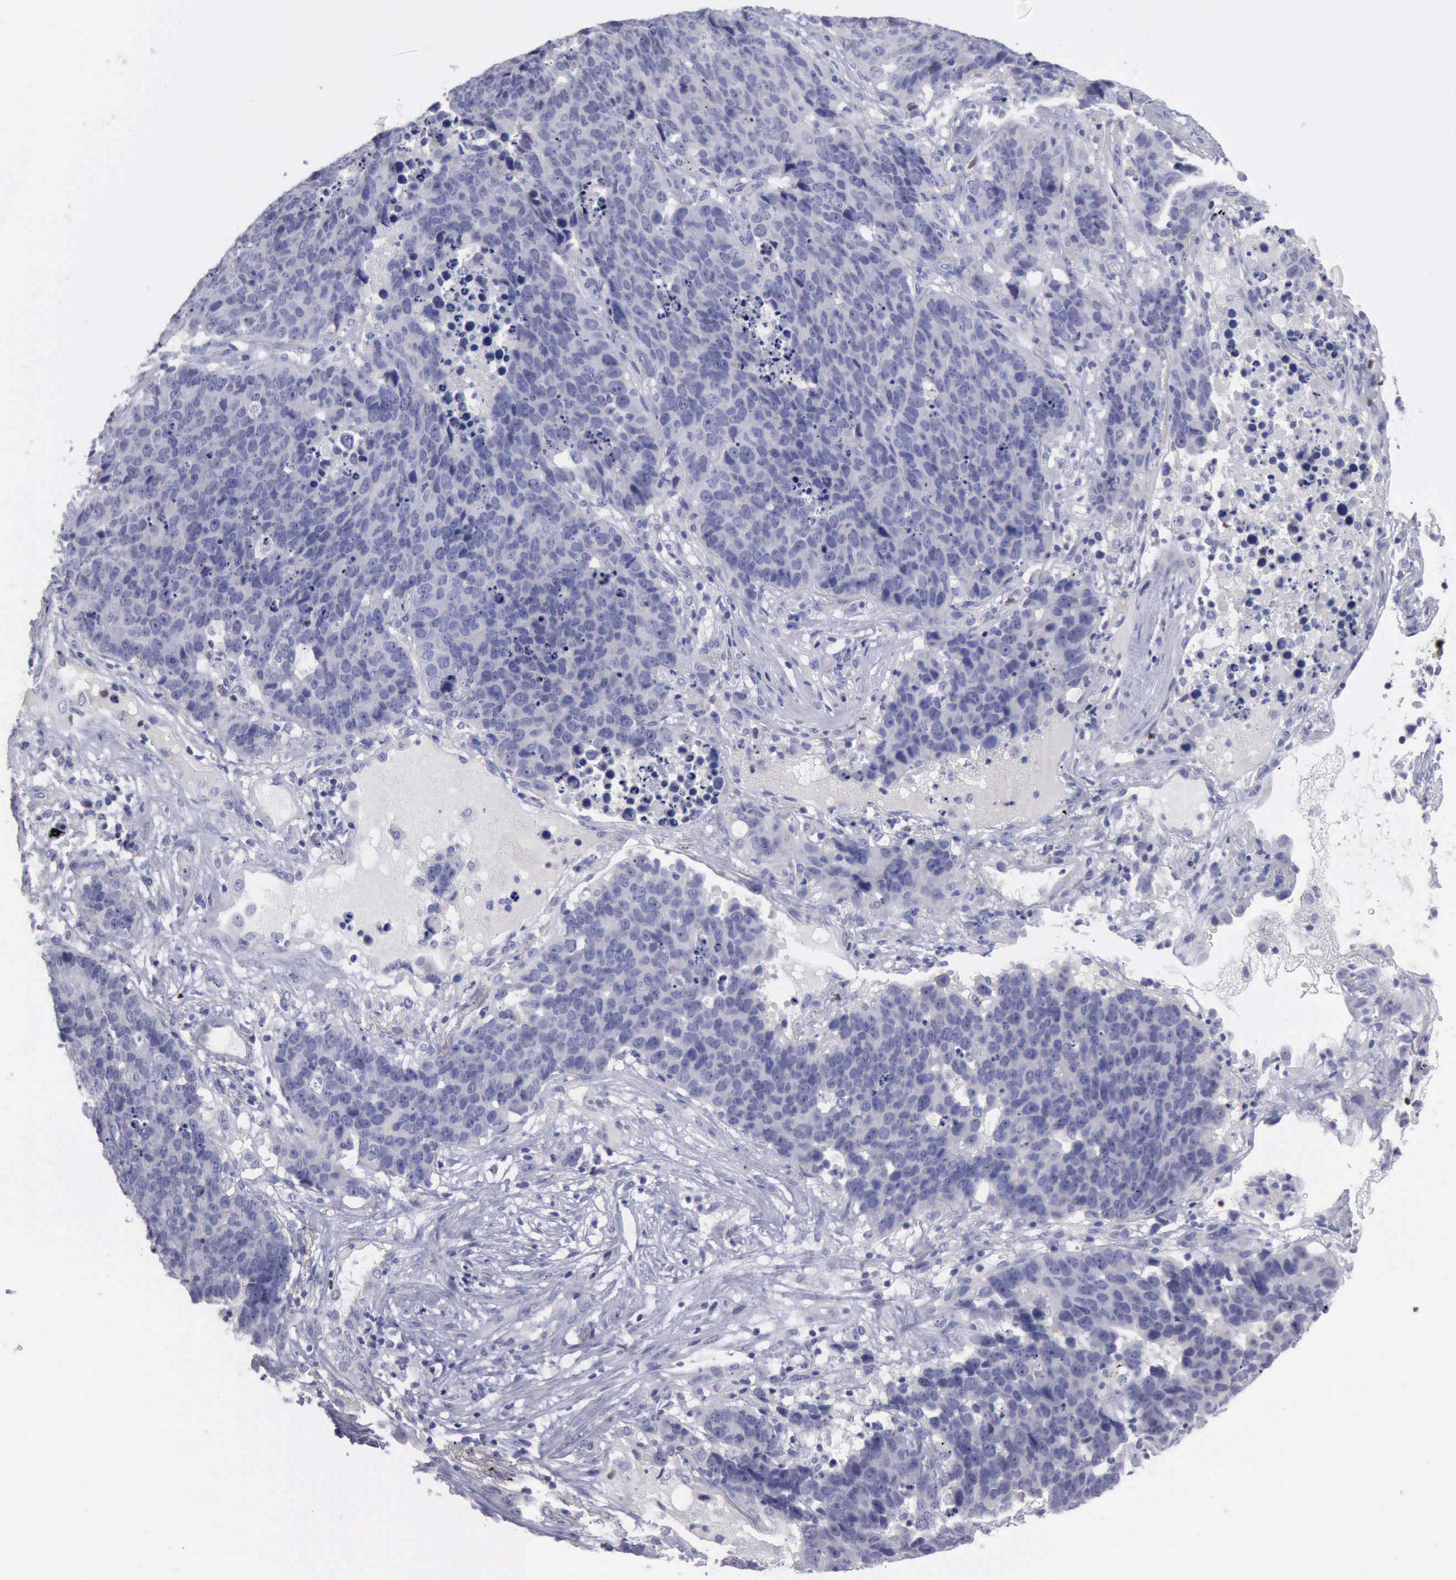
{"staining": {"intensity": "negative", "quantity": "none", "location": "none"}, "tissue": "lung cancer", "cell_type": "Tumor cells", "image_type": "cancer", "snomed": [{"axis": "morphology", "description": "Carcinoid, malignant, NOS"}, {"axis": "topography", "description": "Lung"}], "caption": "This histopathology image is of lung malignant carcinoid stained with immunohistochemistry (IHC) to label a protein in brown with the nuclei are counter-stained blue. There is no expression in tumor cells.", "gene": "SATB2", "patient": {"sex": "male", "age": 60}}